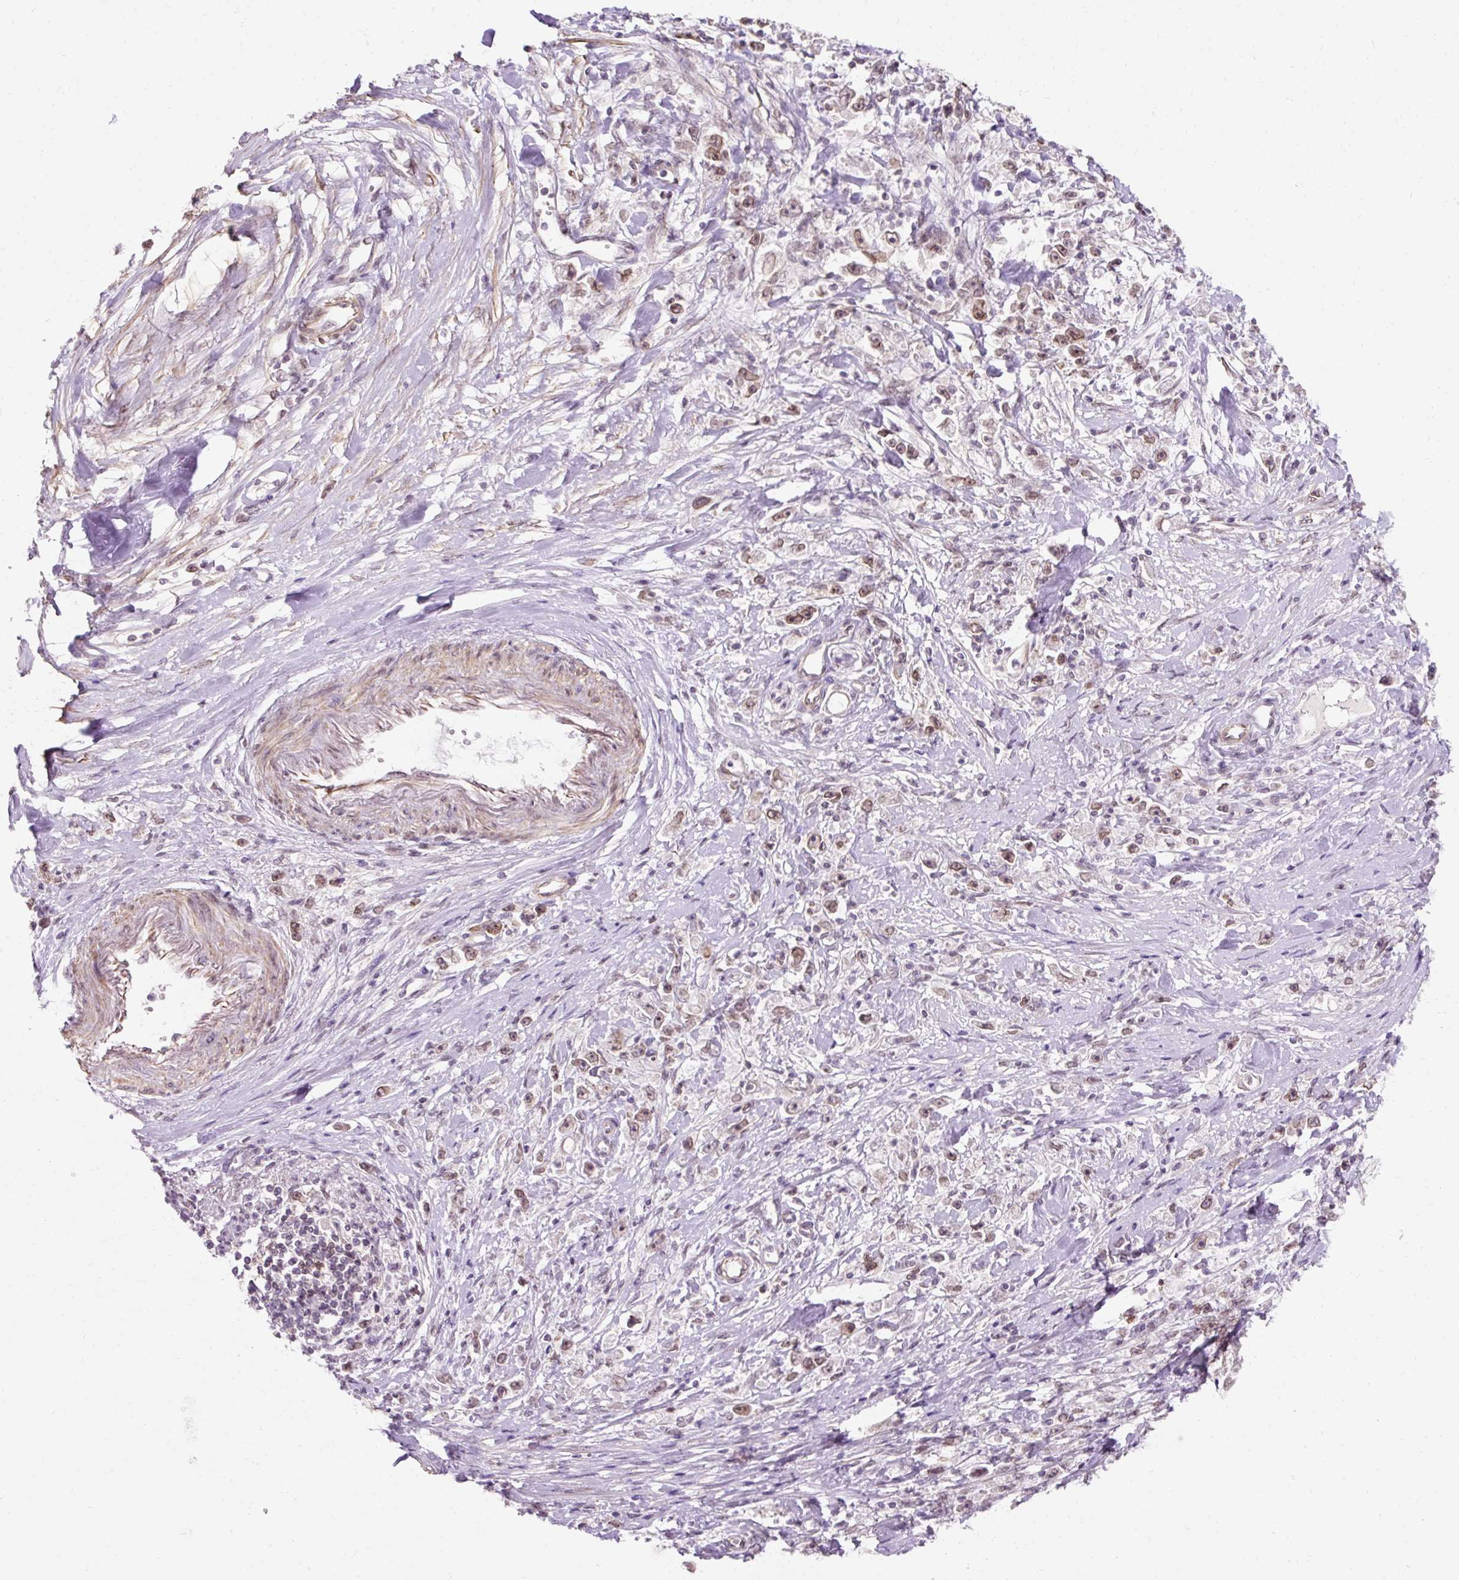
{"staining": {"intensity": "moderate", "quantity": ">75%", "location": "cytoplasmic/membranous,nuclear"}, "tissue": "stomach cancer", "cell_type": "Tumor cells", "image_type": "cancer", "snomed": [{"axis": "morphology", "description": "Adenocarcinoma, NOS"}, {"axis": "topography", "description": "Stomach"}], "caption": "Immunohistochemistry (DAB) staining of human stomach adenocarcinoma exhibits moderate cytoplasmic/membranous and nuclear protein staining in approximately >75% of tumor cells.", "gene": "ZNF610", "patient": {"sex": "female", "age": 59}}